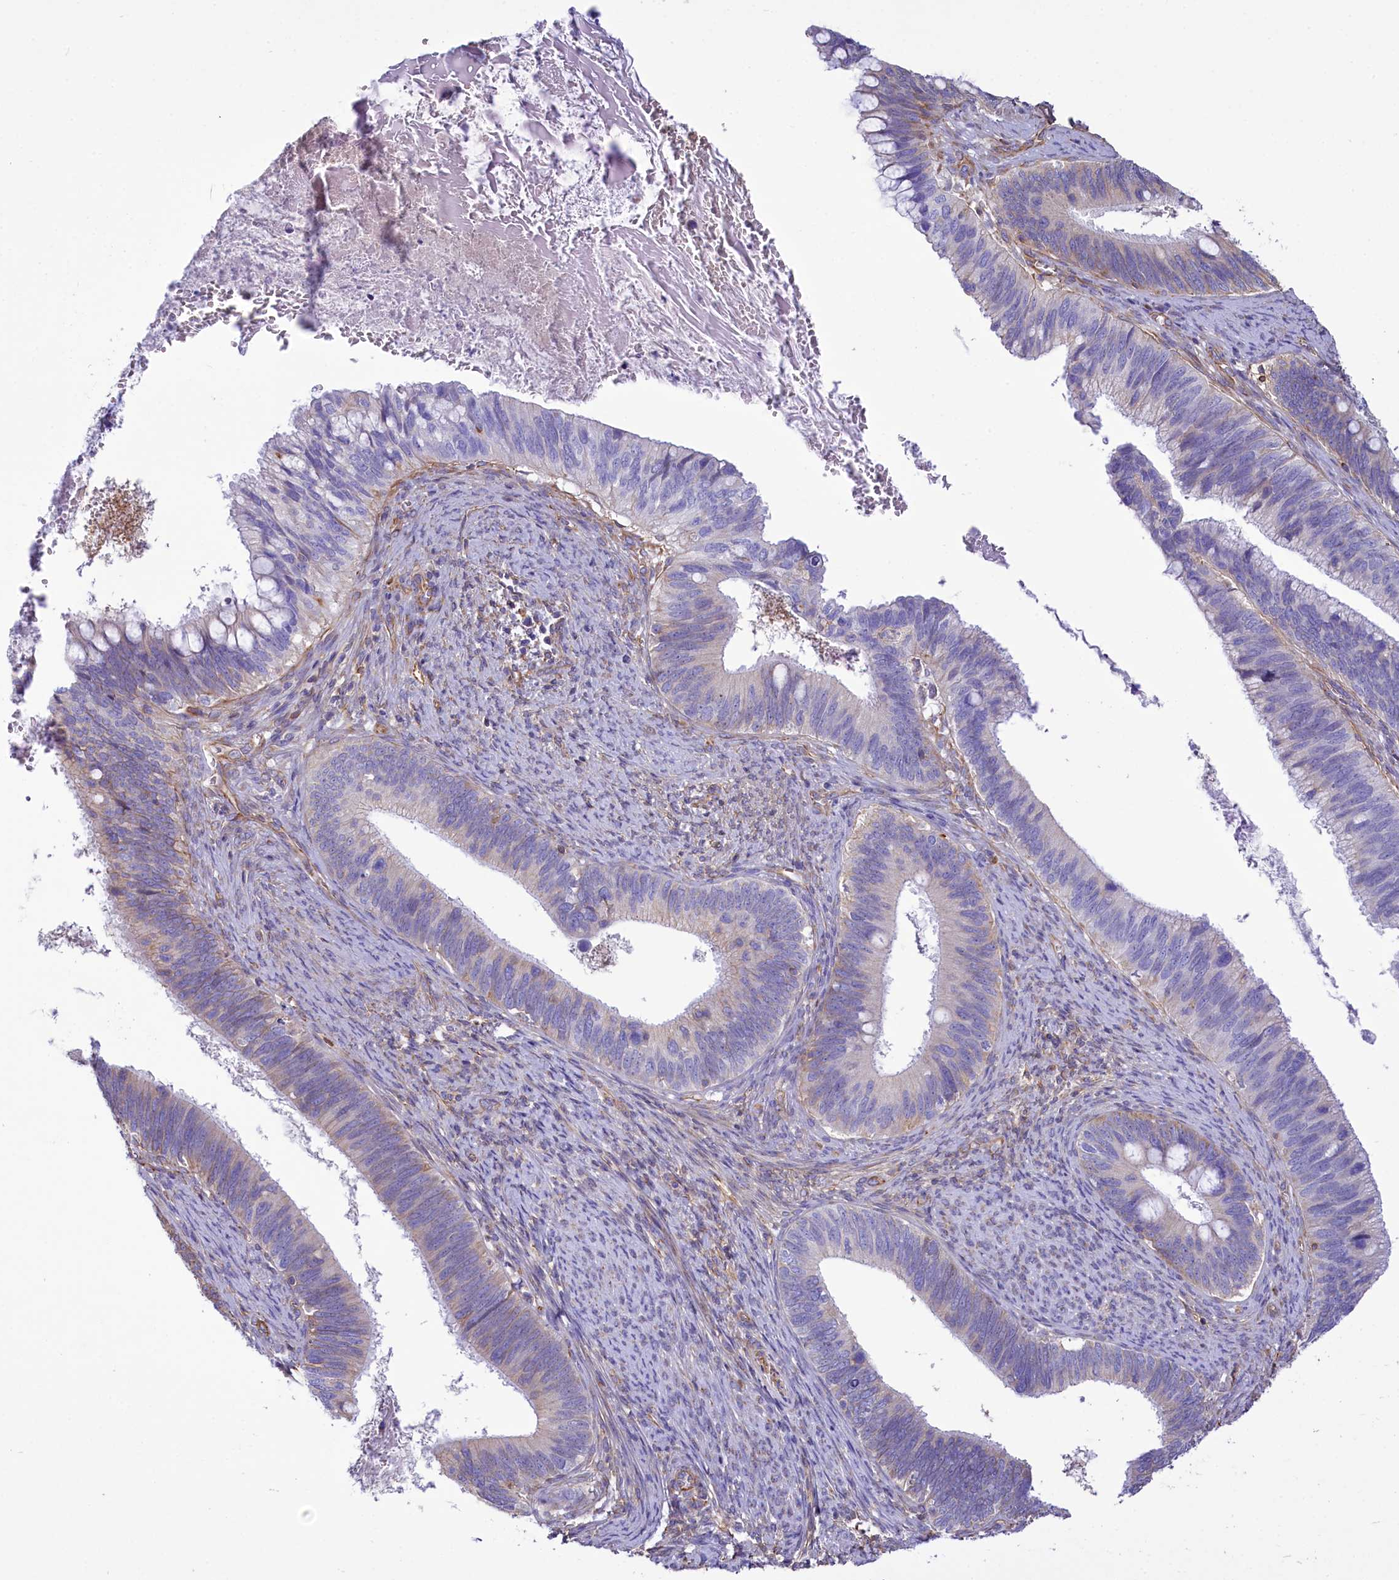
{"staining": {"intensity": "negative", "quantity": "none", "location": "none"}, "tissue": "cervical cancer", "cell_type": "Tumor cells", "image_type": "cancer", "snomed": [{"axis": "morphology", "description": "Adenocarcinoma, NOS"}, {"axis": "topography", "description": "Cervix"}], "caption": "The image shows no significant expression in tumor cells of cervical adenocarcinoma.", "gene": "CD99", "patient": {"sex": "female", "age": 42}}